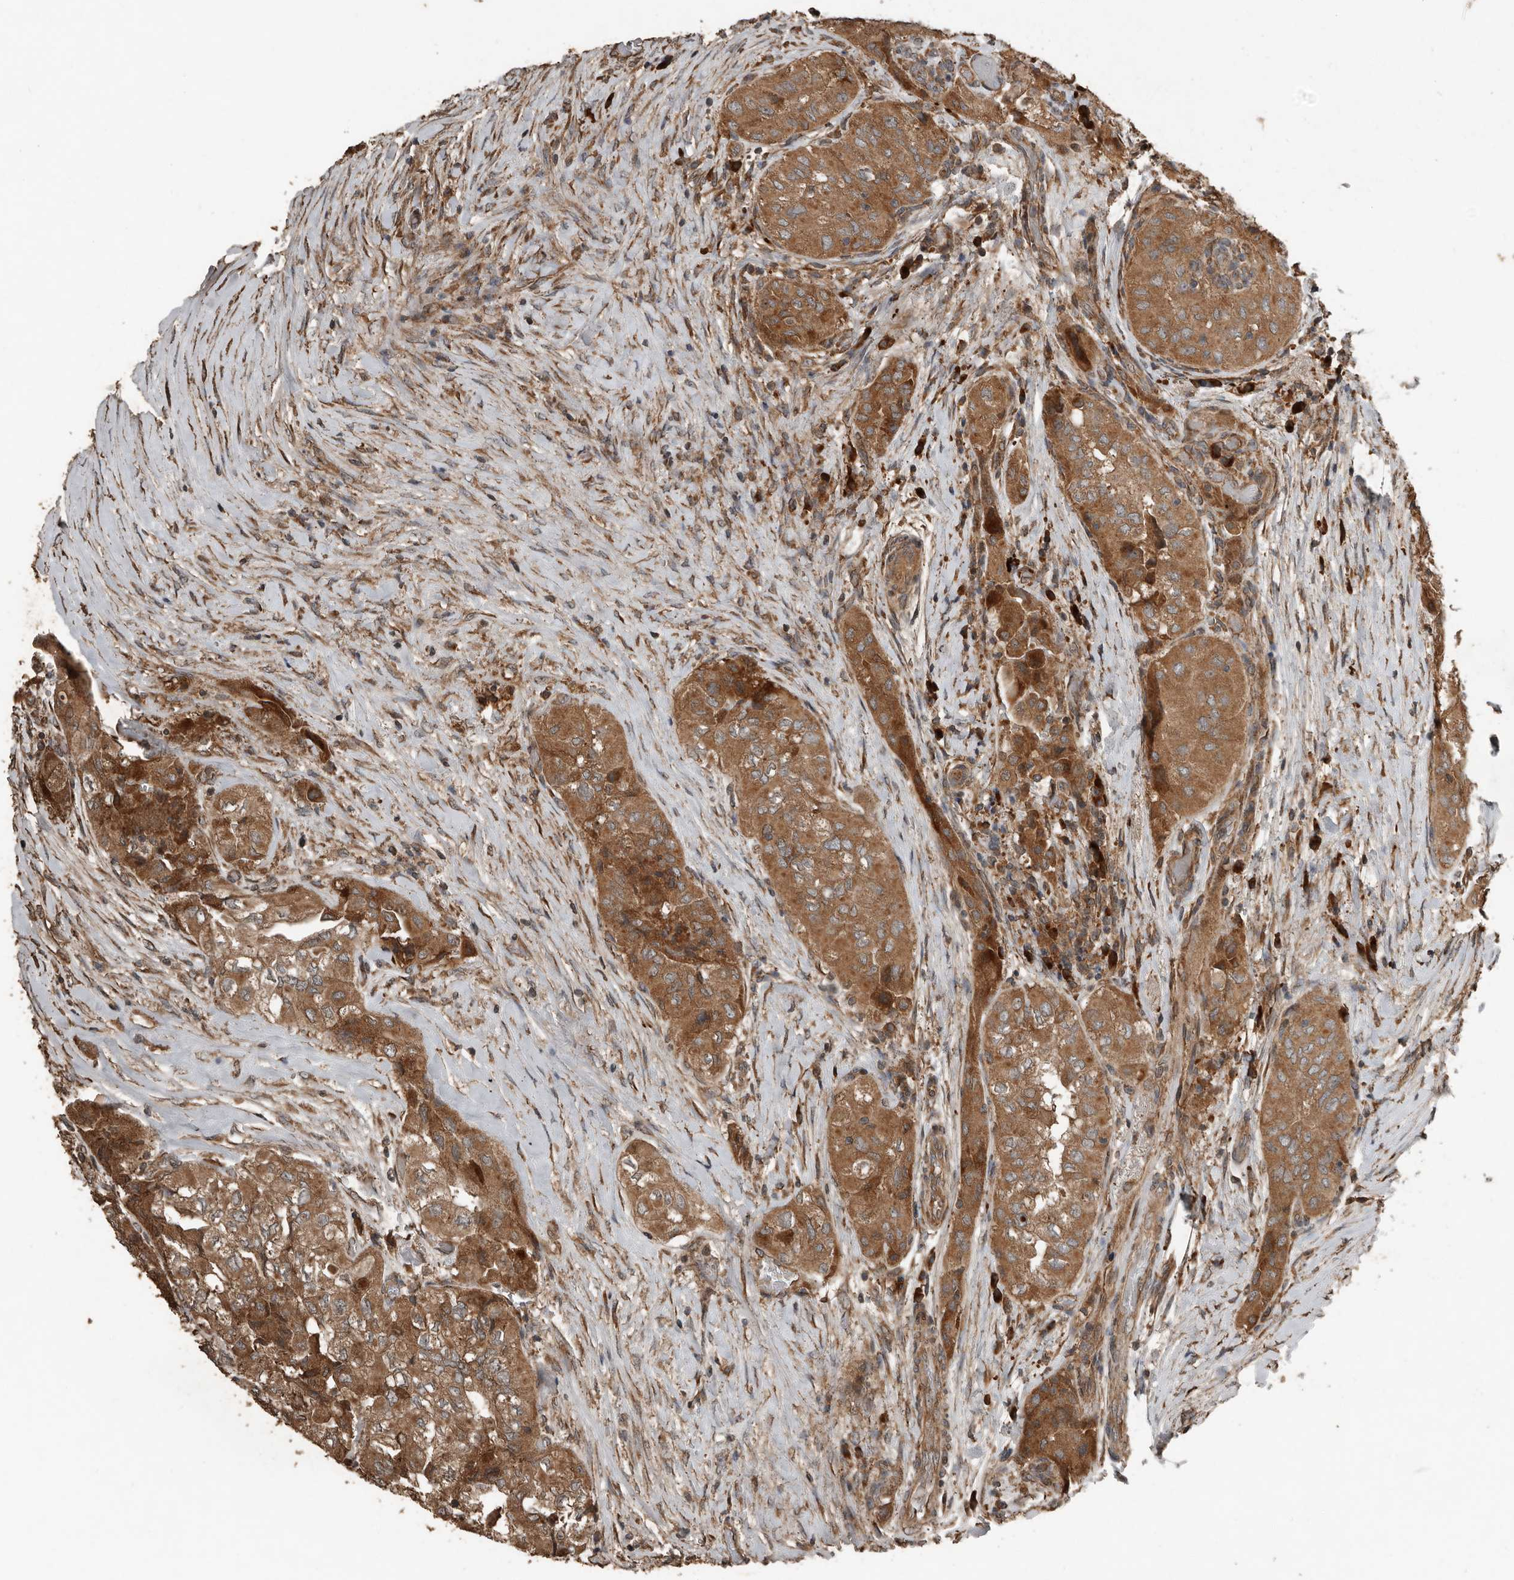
{"staining": {"intensity": "strong", "quantity": ">75%", "location": "cytoplasmic/membranous"}, "tissue": "thyroid cancer", "cell_type": "Tumor cells", "image_type": "cancer", "snomed": [{"axis": "morphology", "description": "Papillary adenocarcinoma, NOS"}, {"axis": "topography", "description": "Thyroid gland"}], "caption": "This is a micrograph of immunohistochemistry staining of thyroid cancer (papillary adenocarcinoma), which shows strong expression in the cytoplasmic/membranous of tumor cells.", "gene": "RNF207", "patient": {"sex": "female", "age": 59}}